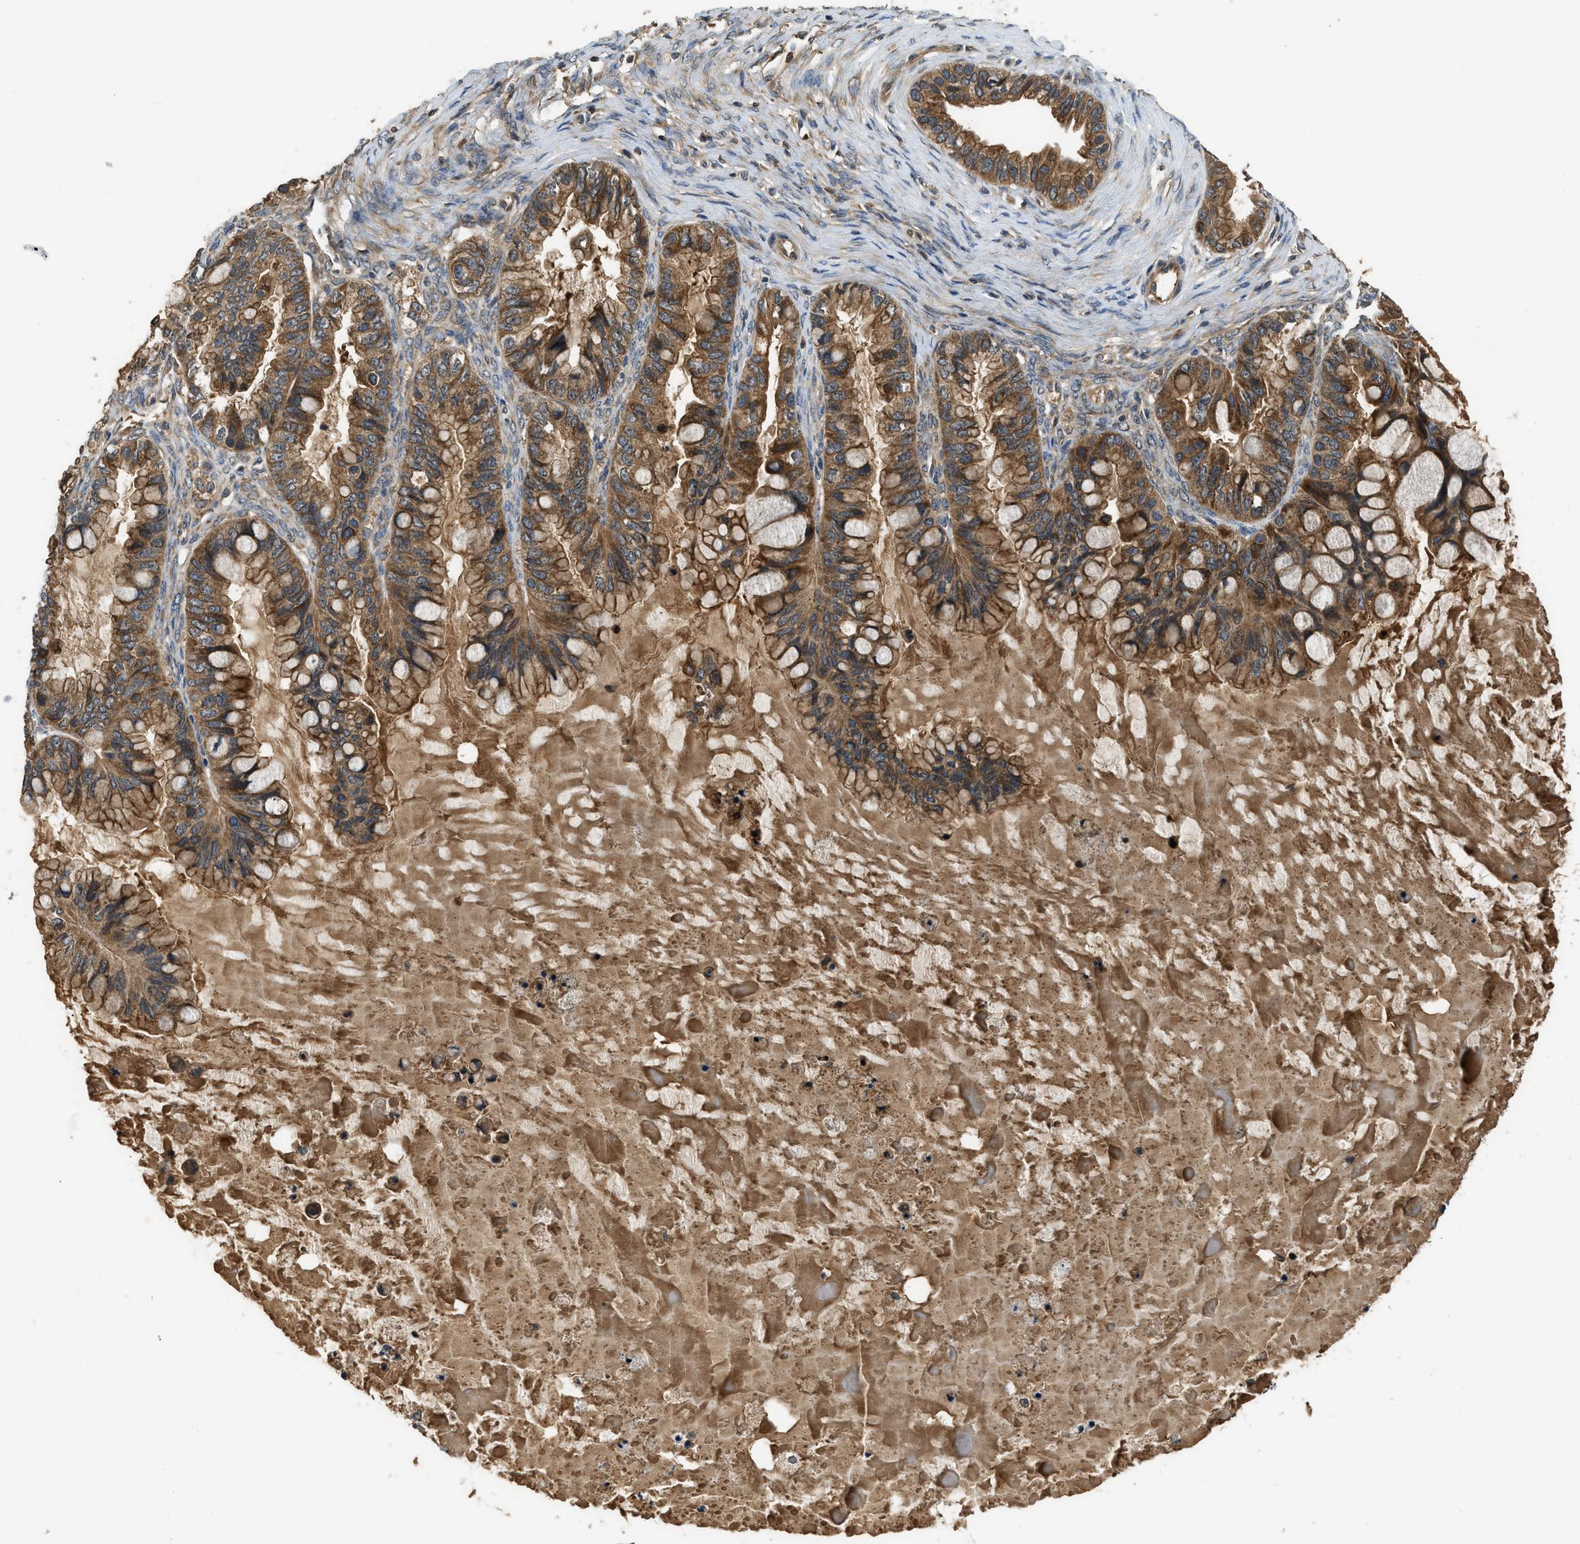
{"staining": {"intensity": "moderate", "quantity": ">75%", "location": "cytoplasmic/membranous"}, "tissue": "ovarian cancer", "cell_type": "Tumor cells", "image_type": "cancer", "snomed": [{"axis": "morphology", "description": "Cystadenocarcinoma, mucinous, NOS"}, {"axis": "topography", "description": "Ovary"}], "caption": "Immunohistochemistry photomicrograph of neoplastic tissue: mucinous cystadenocarcinoma (ovarian) stained using IHC shows medium levels of moderate protein expression localized specifically in the cytoplasmic/membranous of tumor cells, appearing as a cytoplasmic/membranous brown color.", "gene": "PAFAH2", "patient": {"sex": "female", "age": 80}}